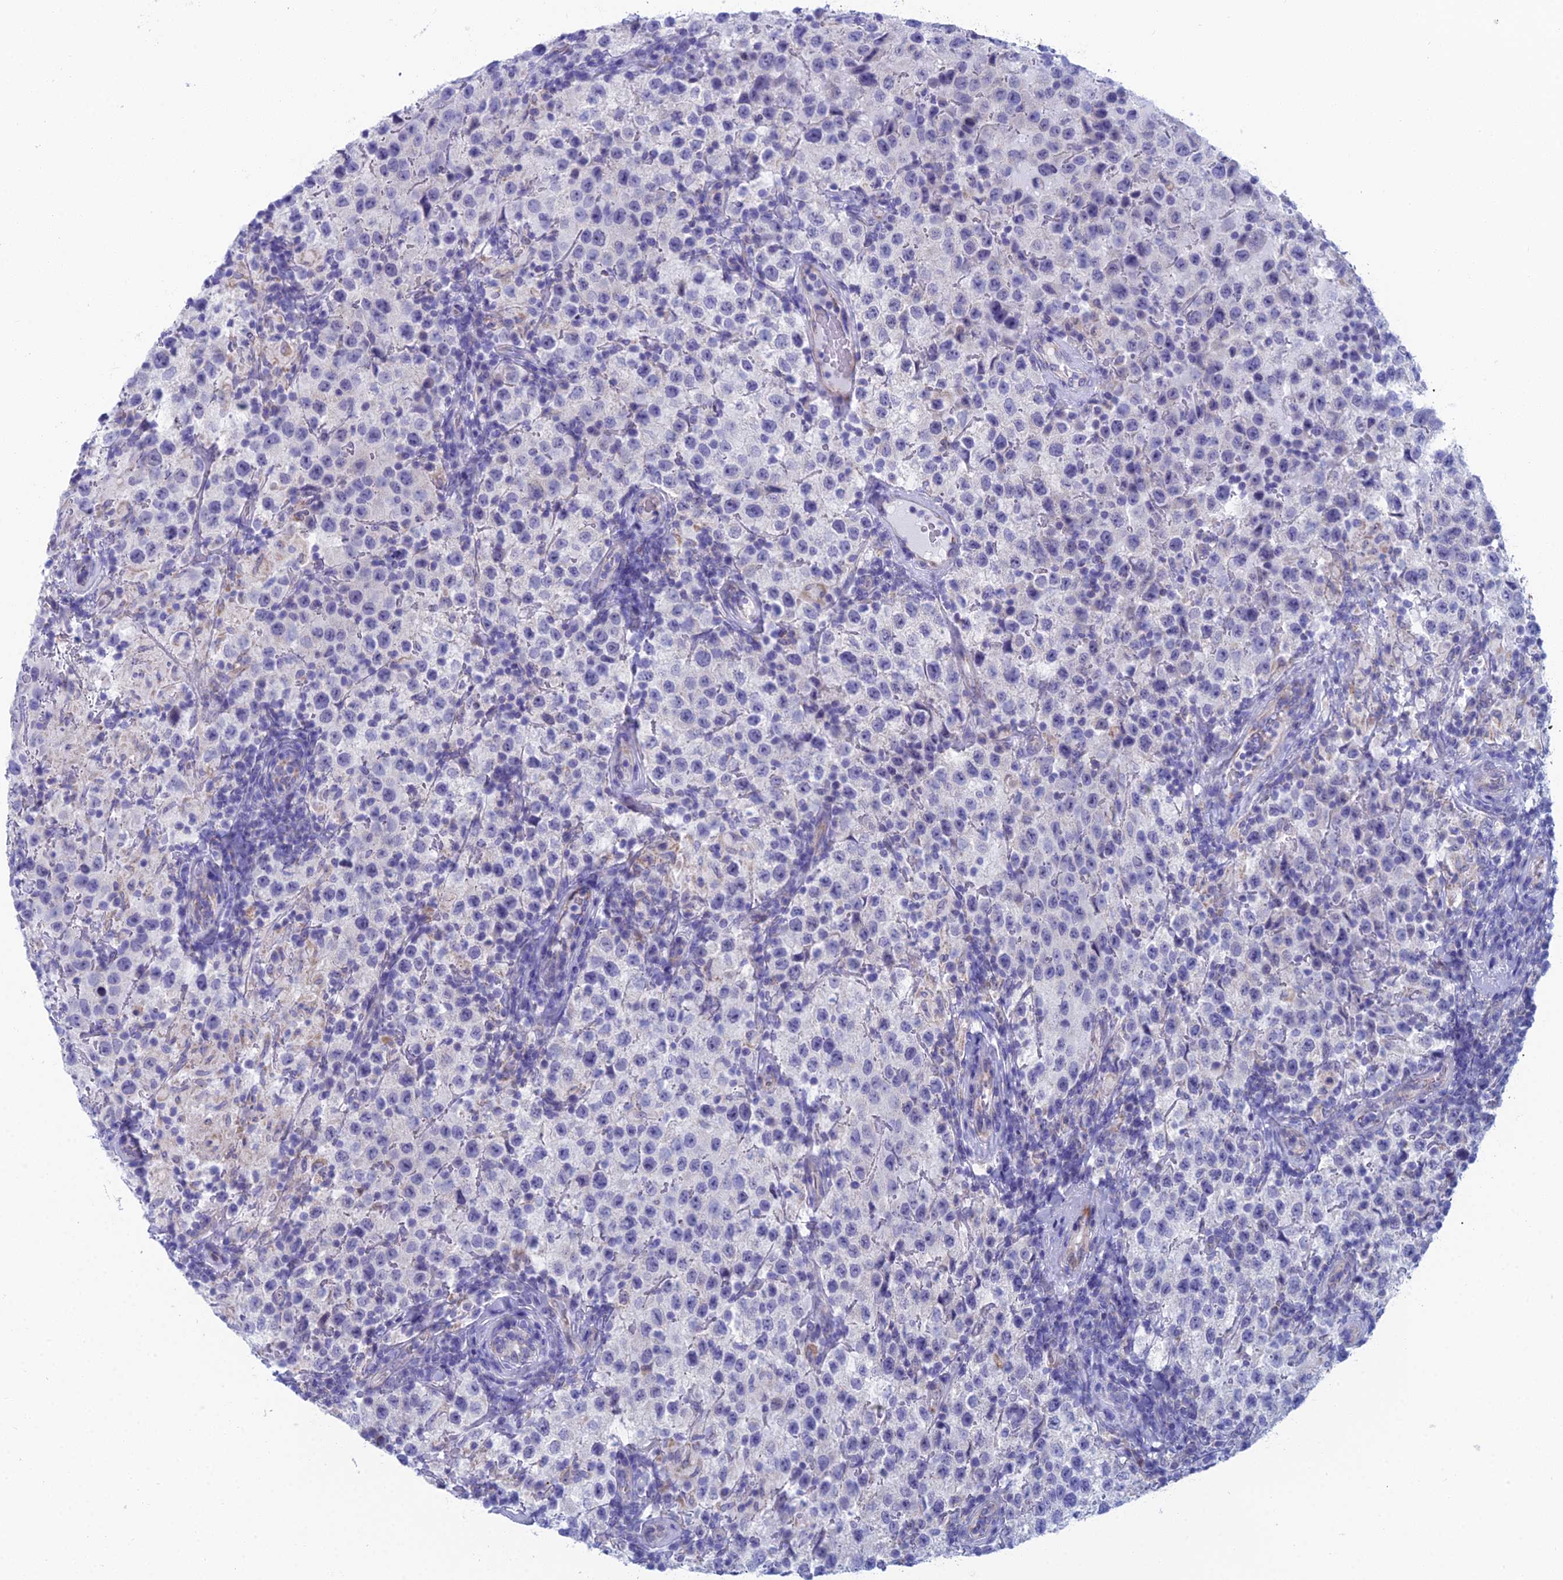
{"staining": {"intensity": "negative", "quantity": "none", "location": "none"}, "tissue": "testis cancer", "cell_type": "Tumor cells", "image_type": "cancer", "snomed": [{"axis": "morphology", "description": "Seminoma, NOS"}, {"axis": "morphology", "description": "Carcinoma, Embryonal, NOS"}, {"axis": "topography", "description": "Testis"}], "caption": "Testis embryonal carcinoma was stained to show a protein in brown. There is no significant staining in tumor cells. (DAB (3,3'-diaminobenzidine) immunohistochemistry, high magnification).", "gene": "CFAP210", "patient": {"sex": "male", "age": 41}}